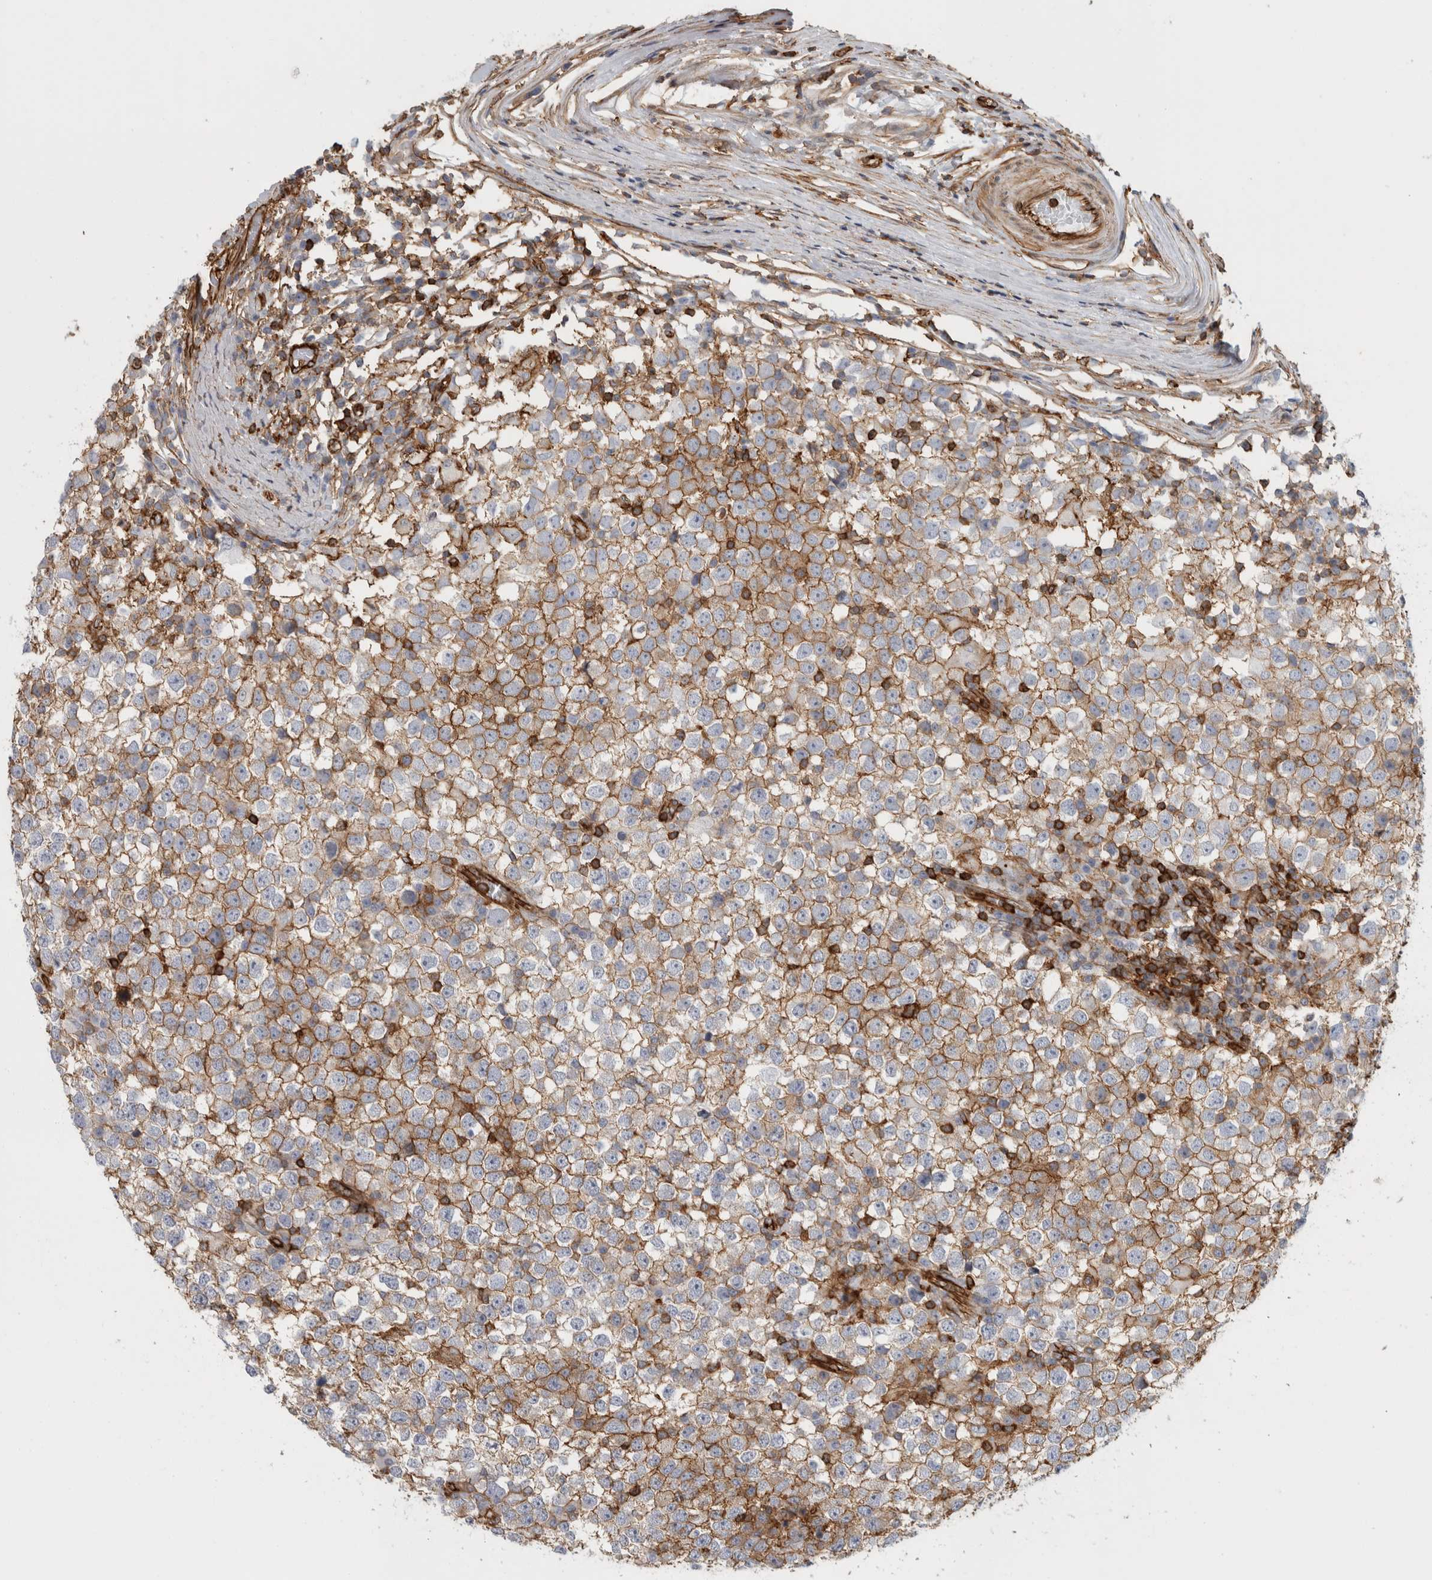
{"staining": {"intensity": "moderate", "quantity": ">75%", "location": "cytoplasmic/membranous"}, "tissue": "testis cancer", "cell_type": "Tumor cells", "image_type": "cancer", "snomed": [{"axis": "morphology", "description": "Seminoma, NOS"}, {"axis": "topography", "description": "Testis"}], "caption": "Seminoma (testis) stained for a protein (brown) demonstrates moderate cytoplasmic/membranous positive staining in approximately >75% of tumor cells.", "gene": "AHNAK", "patient": {"sex": "male", "age": 65}}